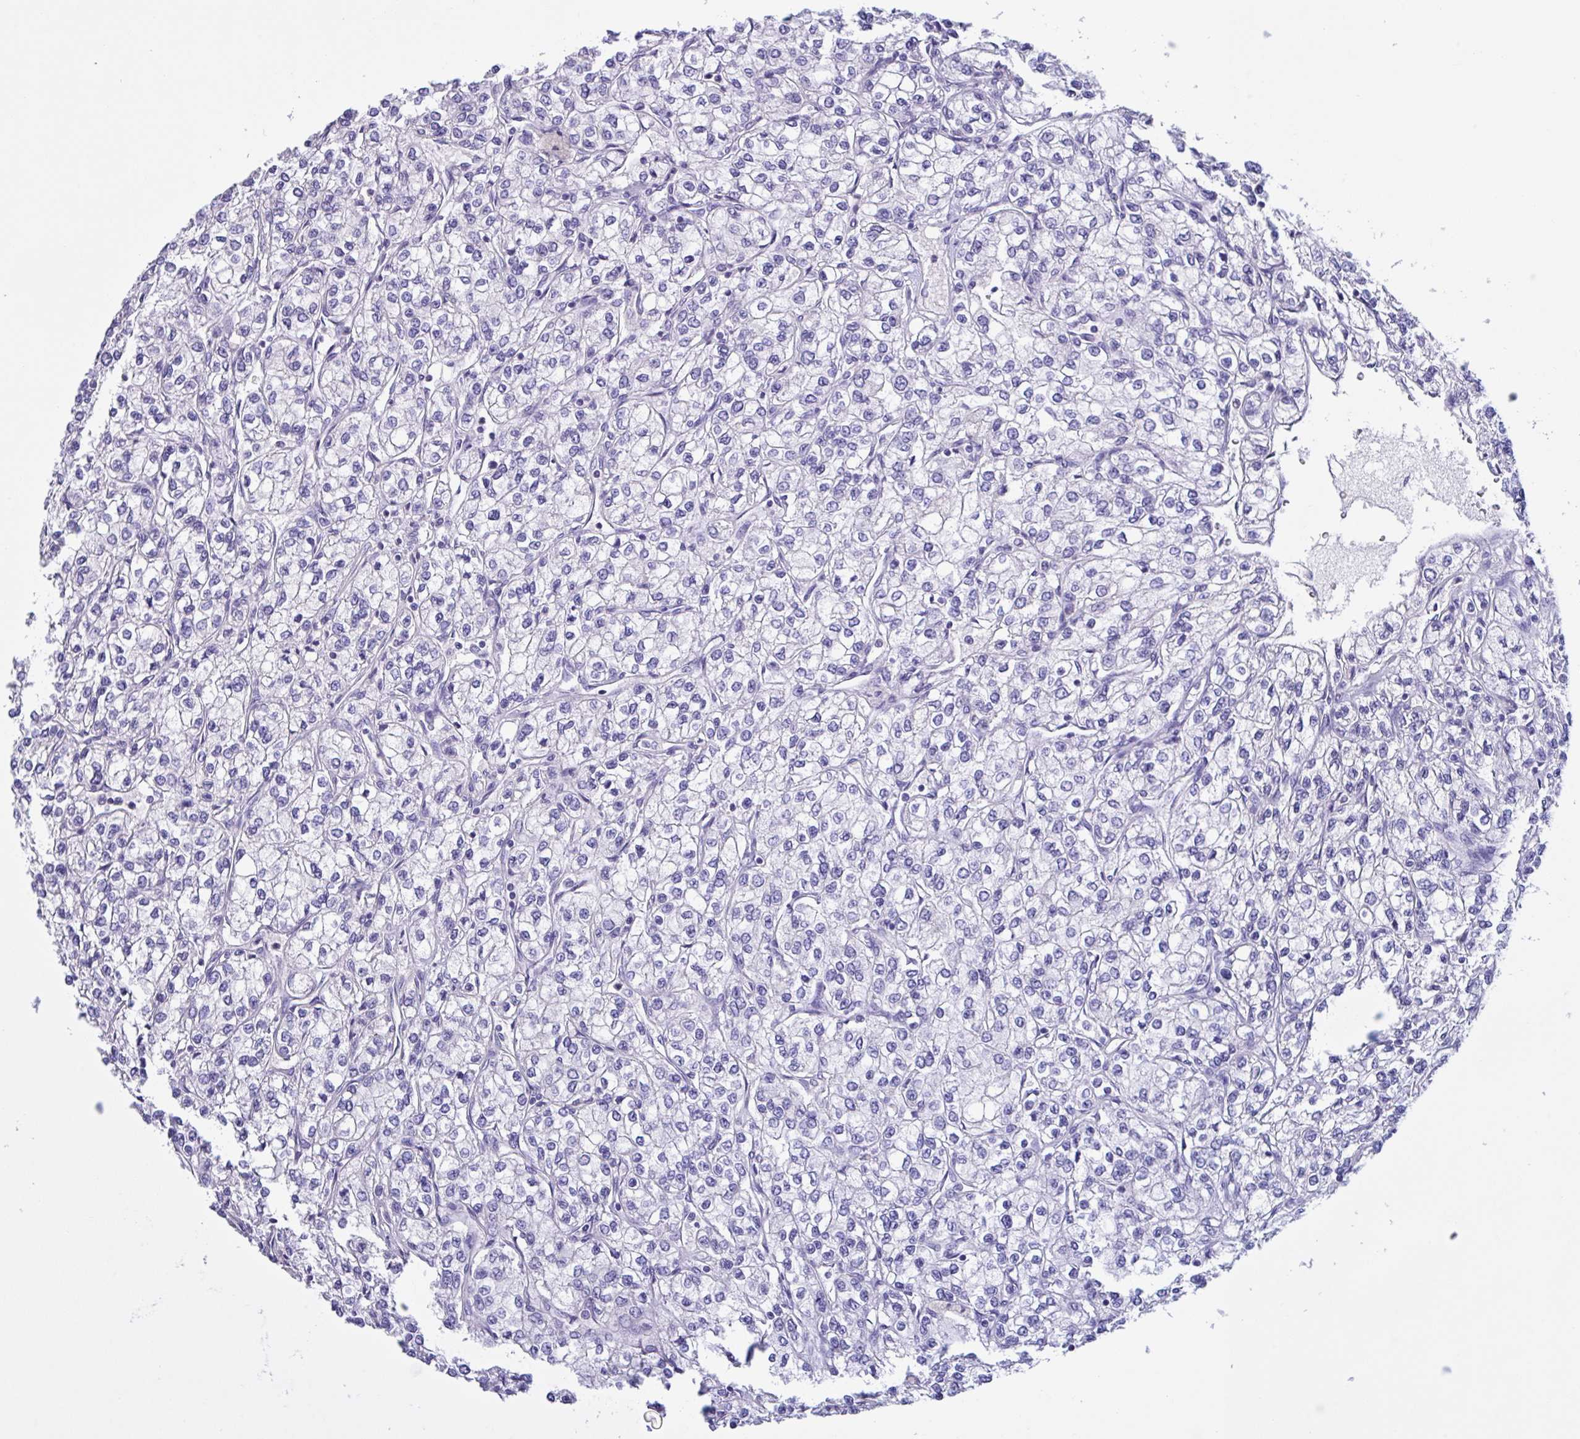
{"staining": {"intensity": "negative", "quantity": "none", "location": "none"}, "tissue": "renal cancer", "cell_type": "Tumor cells", "image_type": "cancer", "snomed": [{"axis": "morphology", "description": "Adenocarcinoma, NOS"}, {"axis": "topography", "description": "Kidney"}], "caption": "An image of adenocarcinoma (renal) stained for a protein displays no brown staining in tumor cells.", "gene": "SLC66A1", "patient": {"sex": "male", "age": 80}}